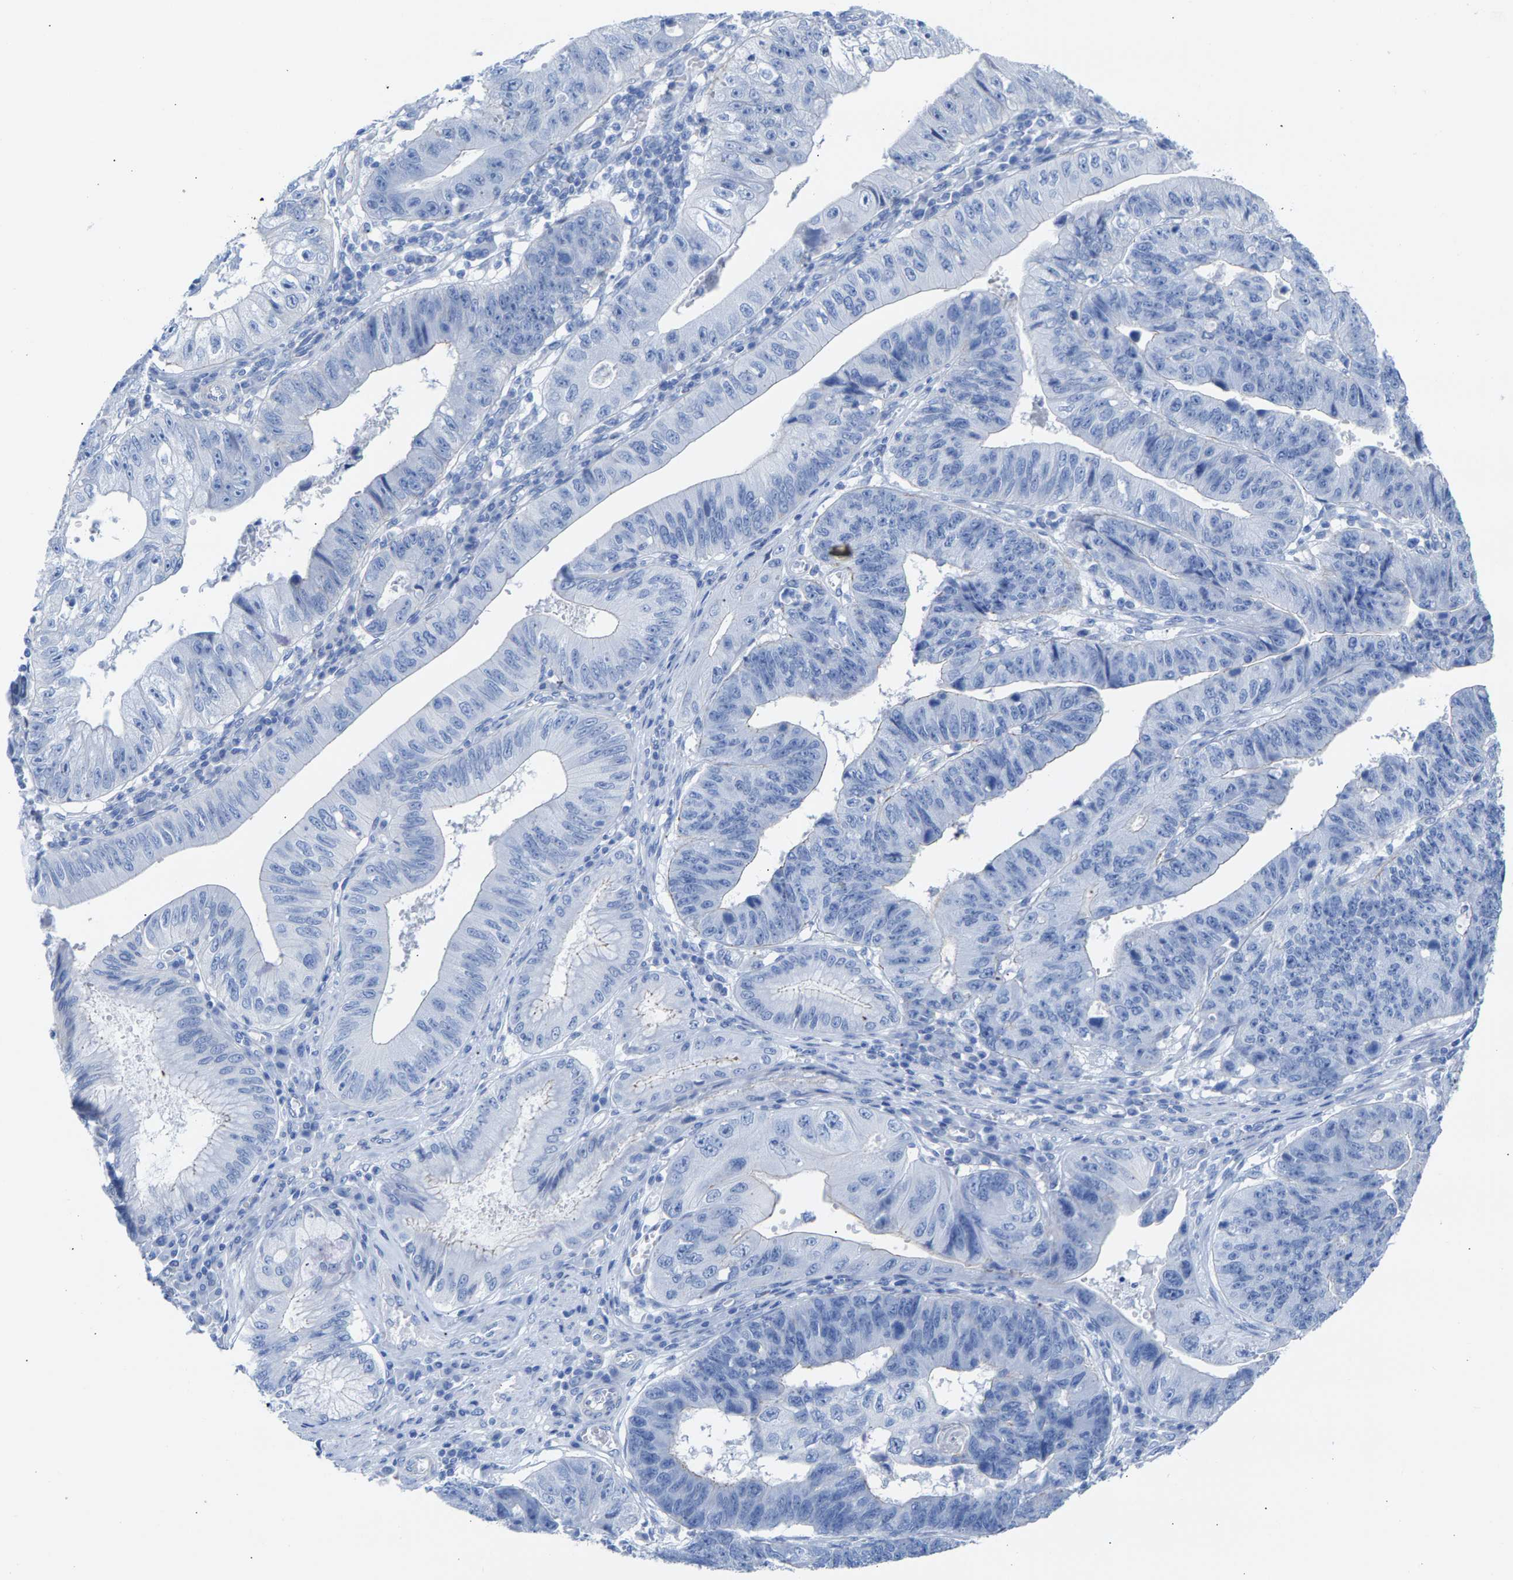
{"staining": {"intensity": "negative", "quantity": "none", "location": "none"}, "tissue": "stomach cancer", "cell_type": "Tumor cells", "image_type": "cancer", "snomed": [{"axis": "morphology", "description": "Adenocarcinoma, NOS"}, {"axis": "topography", "description": "Stomach"}], "caption": "Stomach cancer was stained to show a protein in brown. There is no significant positivity in tumor cells.", "gene": "CPA1", "patient": {"sex": "male", "age": 59}}